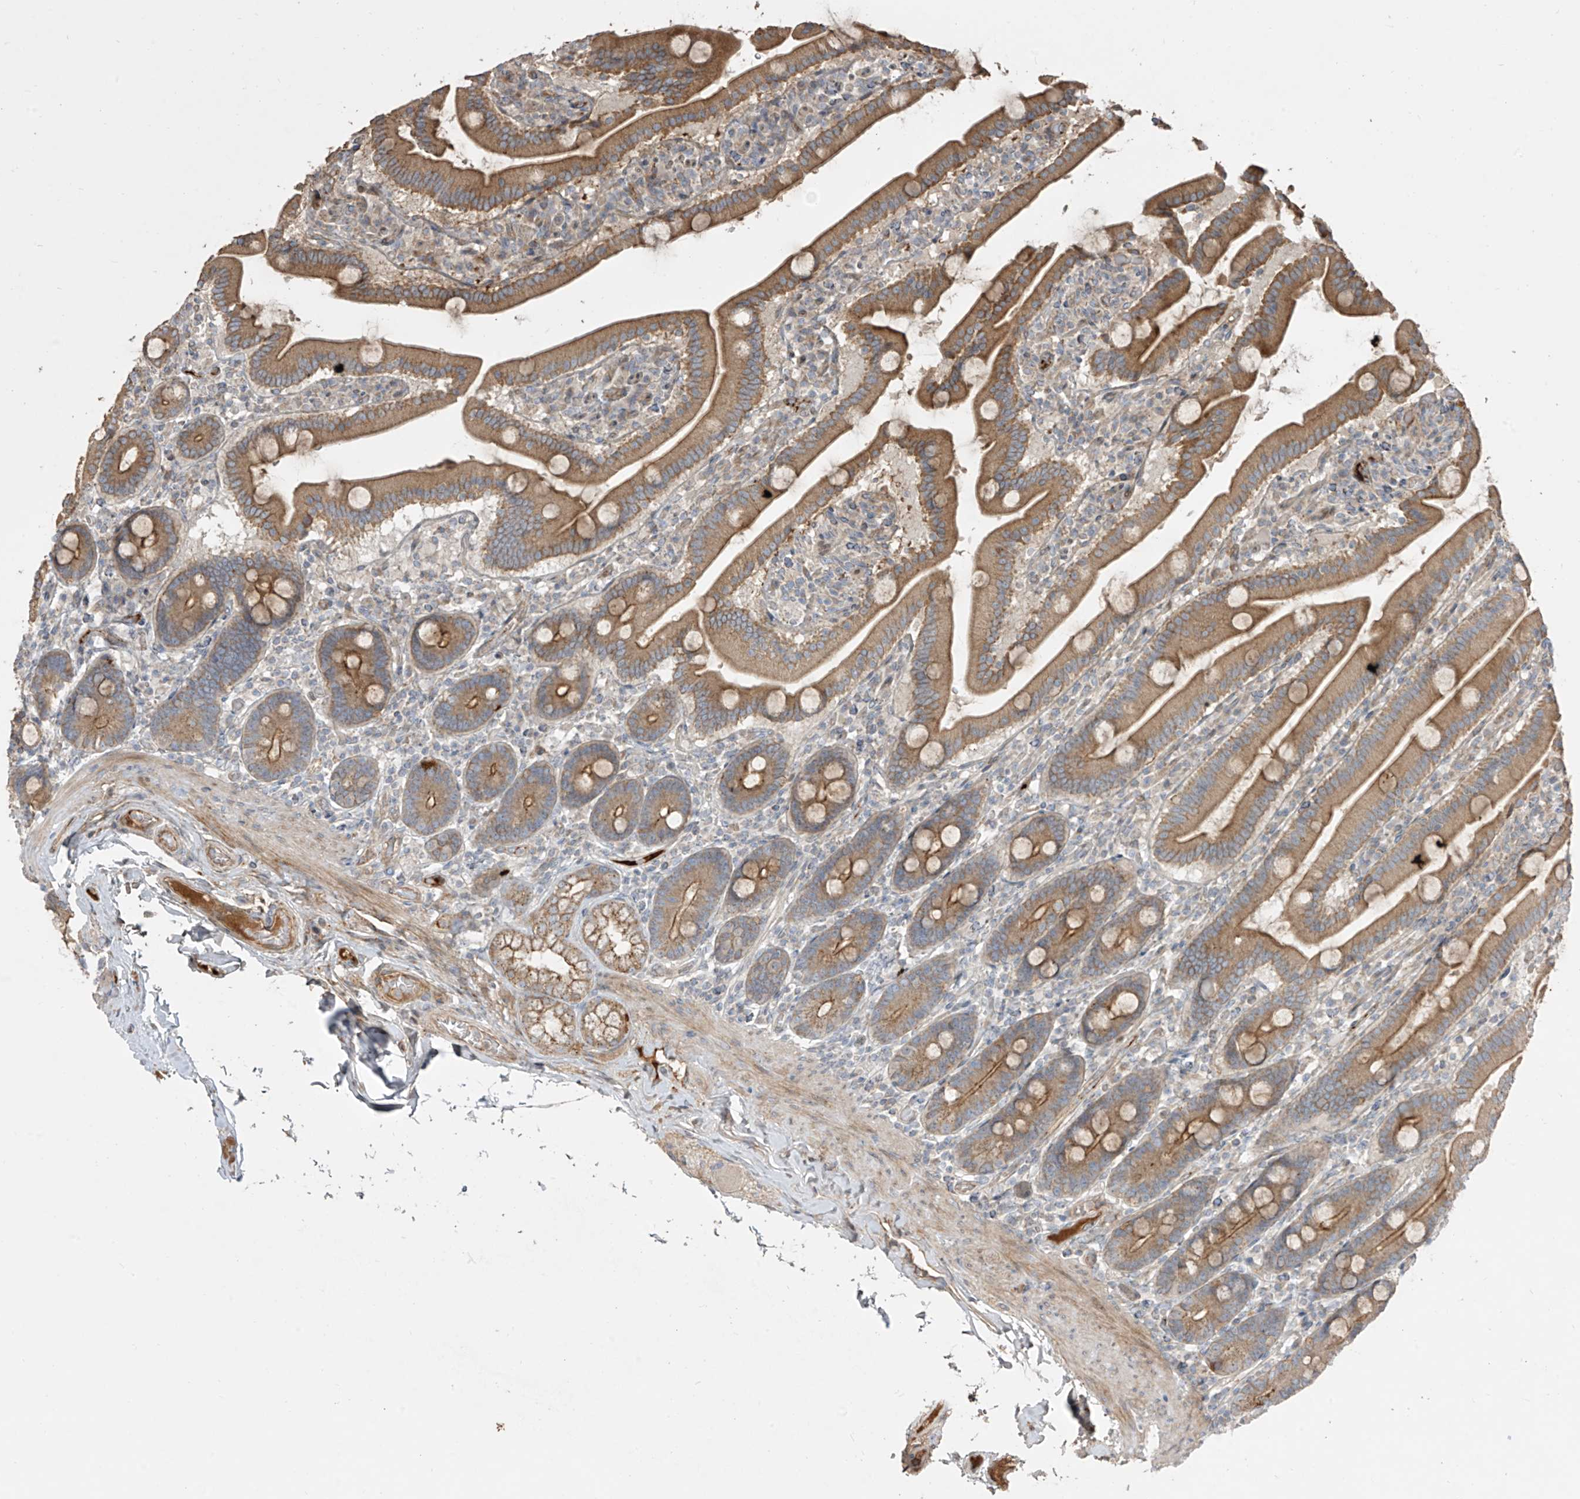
{"staining": {"intensity": "moderate", "quantity": ">75%", "location": "cytoplasmic/membranous"}, "tissue": "duodenum", "cell_type": "Glandular cells", "image_type": "normal", "snomed": [{"axis": "morphology", "description": "Normal tissue, NOS"}, {"axis": "topography", "description": "Duodenum"}], "caption": "Immunohistochemistry (IHC) (DAB) staining of unremarkable duodenum demonstrates moderate cytoplasmic/membranous protein expression in approximately >75% of glandular cells. (DAB (3,3'-diaminobenzidine) IHC, brown staining for protein, blue staining for nuclei).", "gene": "ABTB1", "patient": {"sex": "male", "age": 55}}